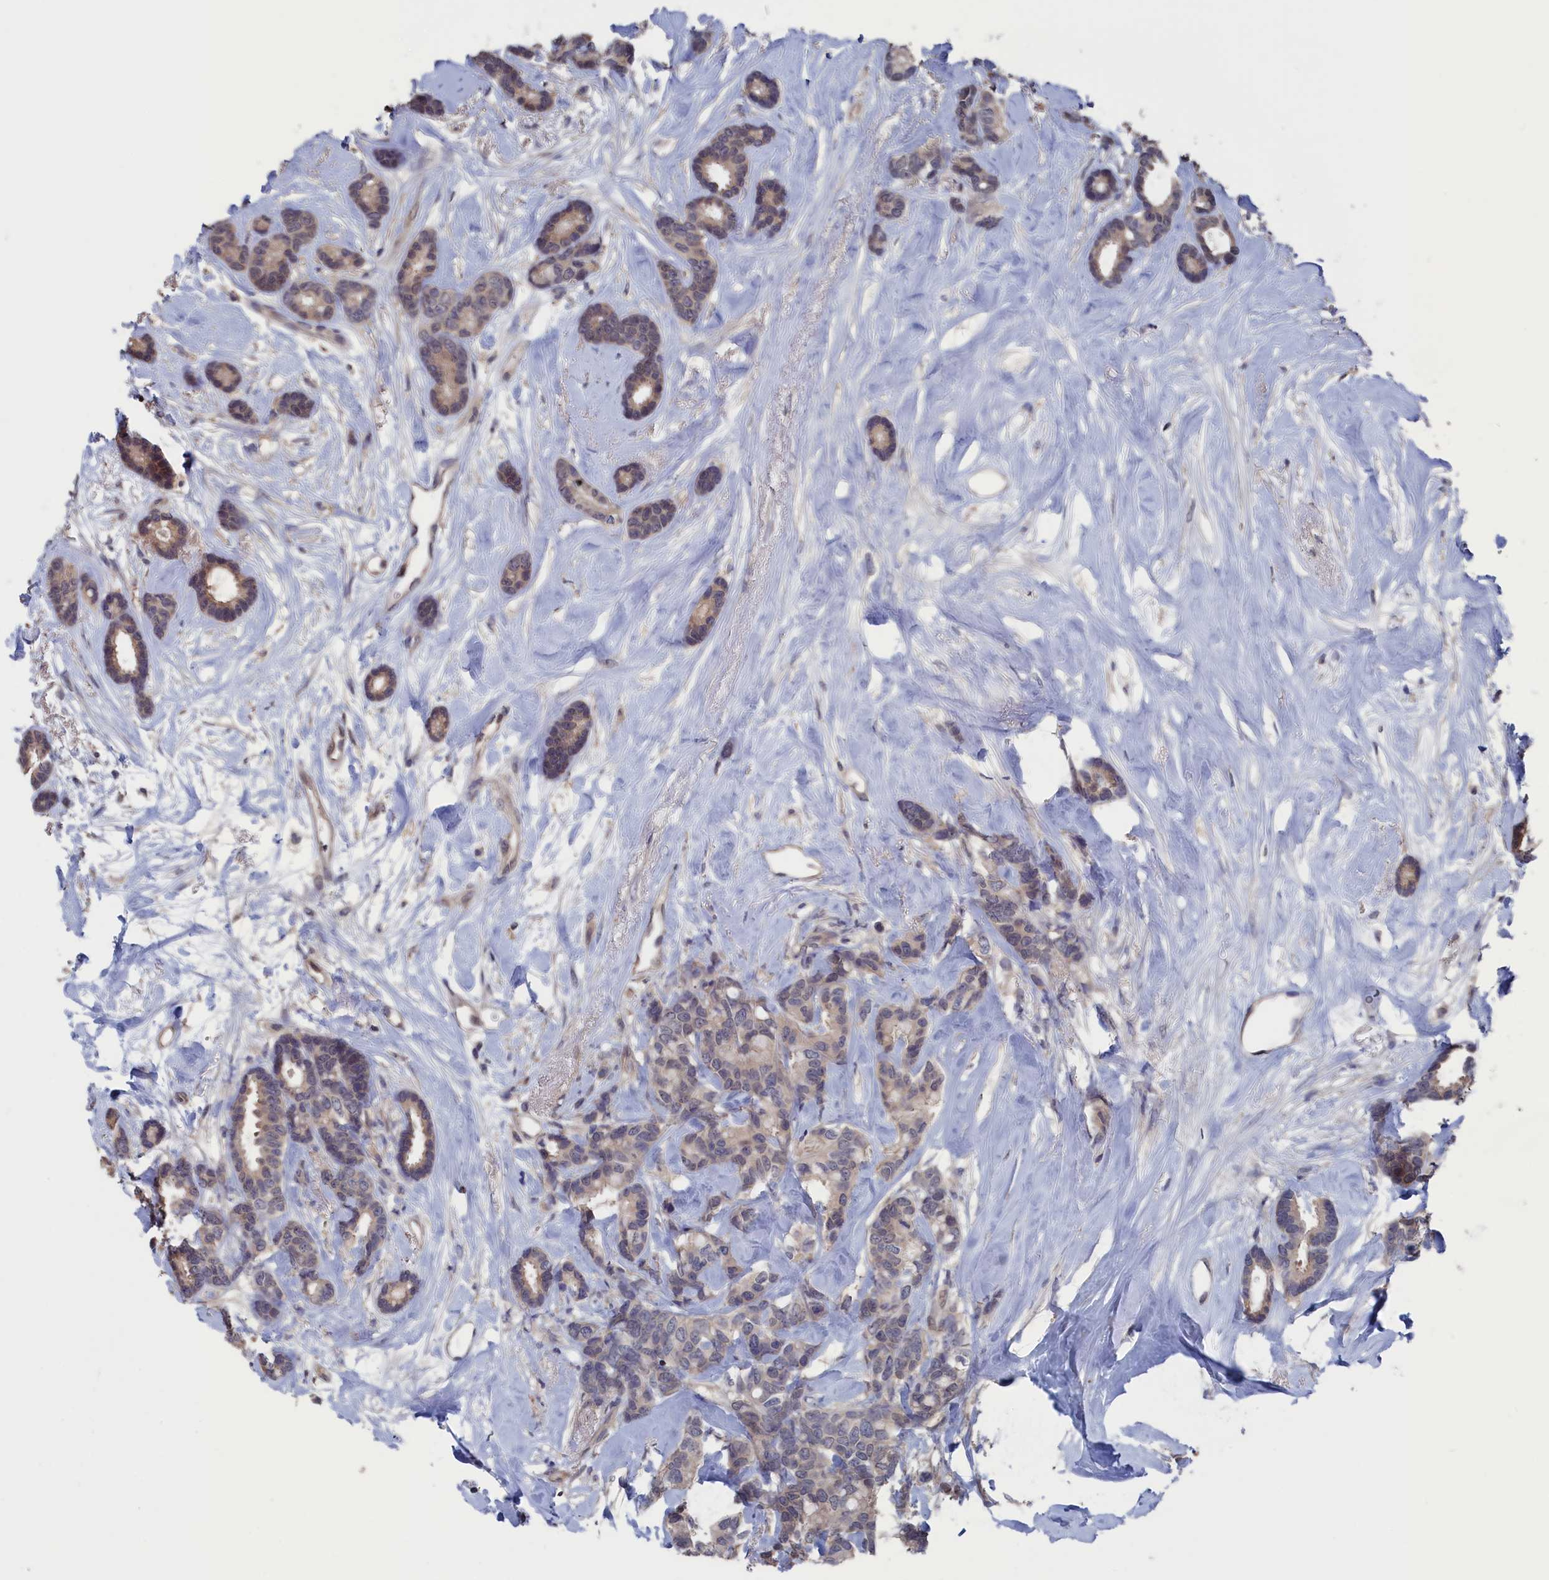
{"staining": {"intensity": "weak", "quantity": "<25%", "location": "cytoplasmic/membranous,nuclear"}, "tissue": "breast cancer", "cell_type": "Tumor cells", "image_type": "cancer", "snomed": [{"axis": "morphology", "description": "Duct carcinoma"}, {"axis": "topography", "description": "Breast"}], "caption": "This is an immunohistochemistry (IHC) photomicrograph of intraductal carcinoma (breast). There is no expression in tumor cells.", "gene": "NUTF2", "patient": {"sex": "female", "age": 87}}